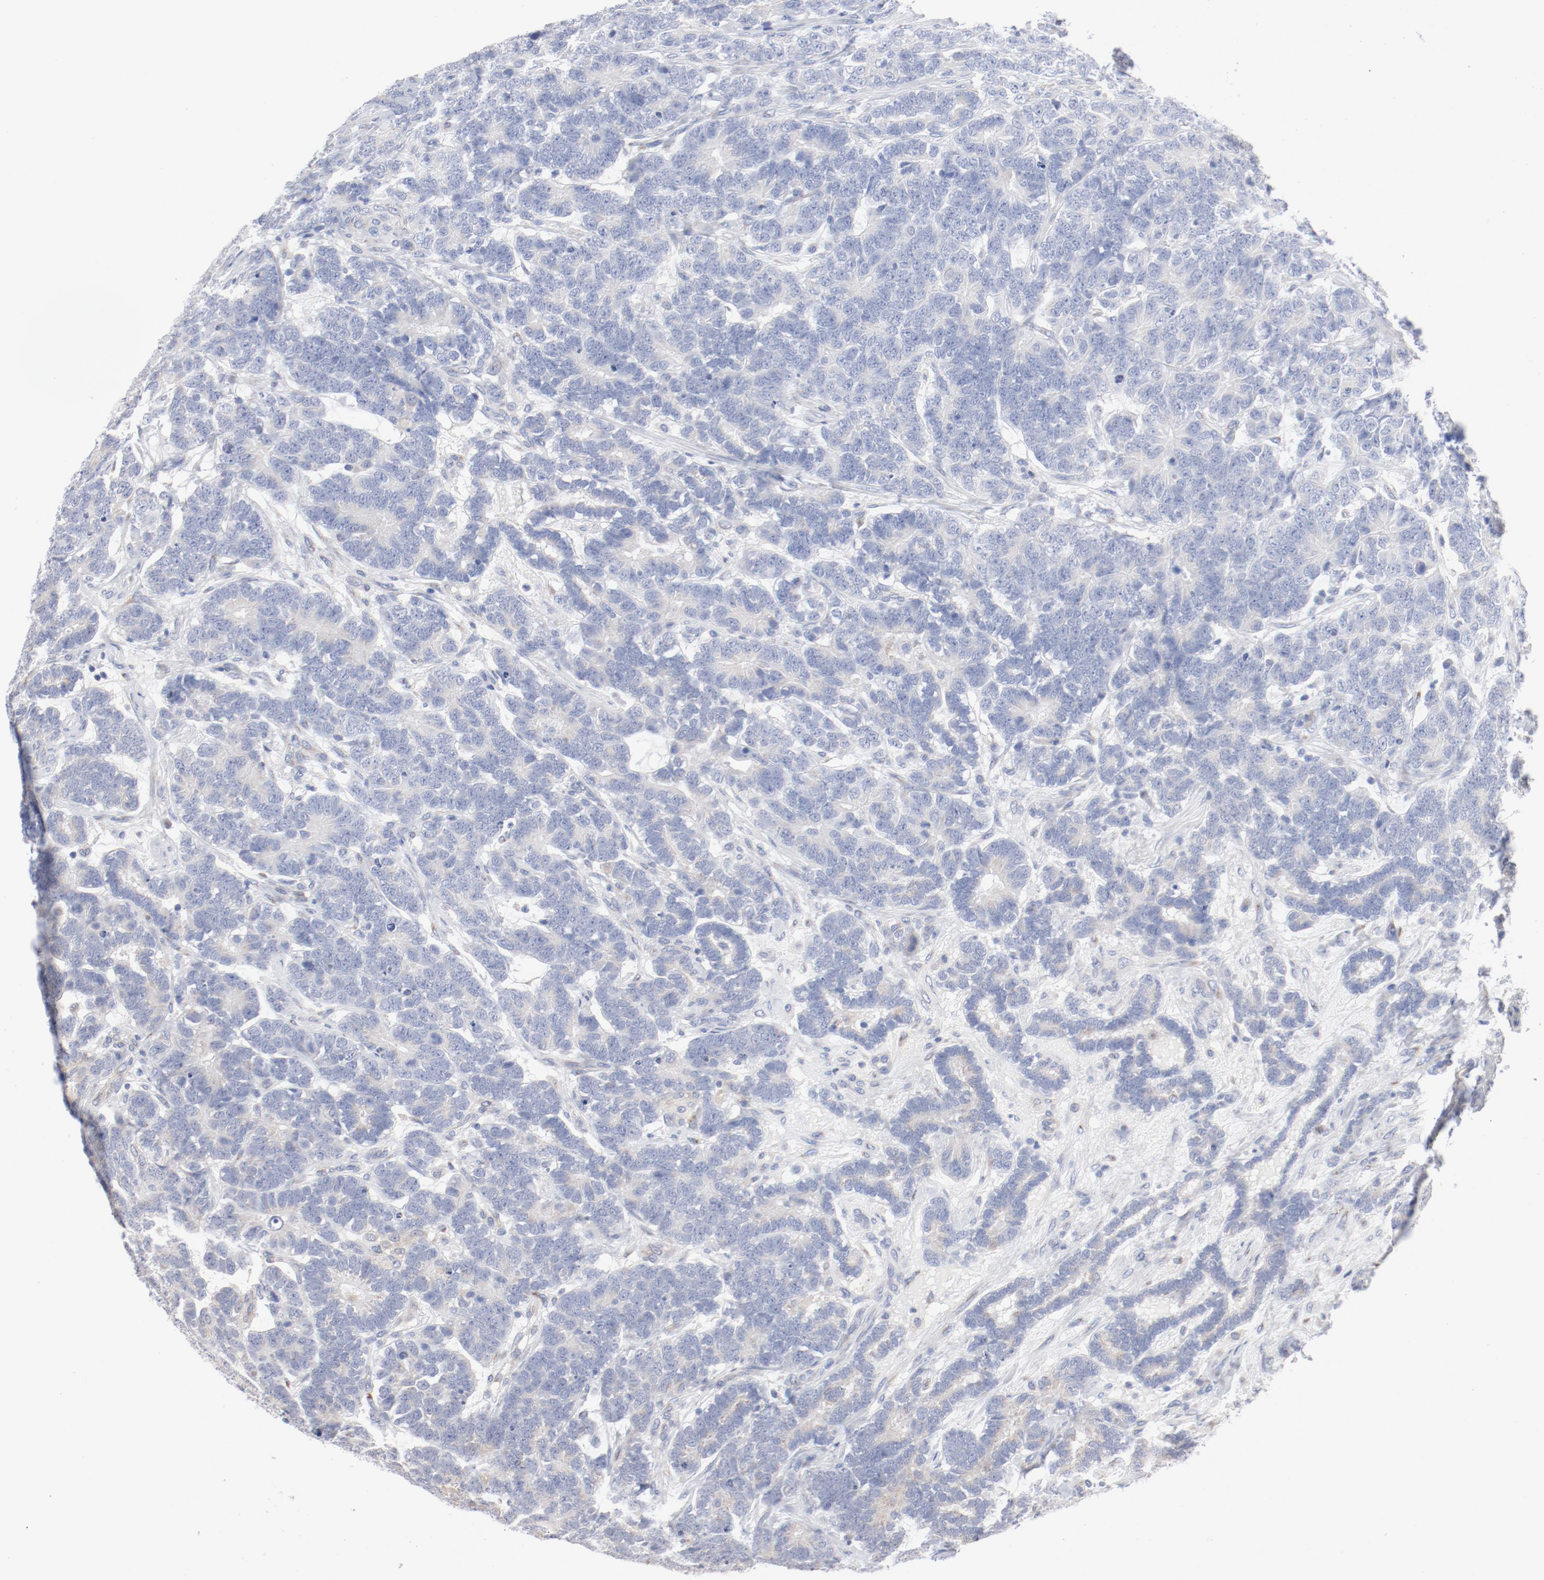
{"staining": {"intensity": "negative", "quantity": "none", "location": "none"}, "tissue": "testis cancer", "cell_type": "Tumor cells", "image_type": "cancer", "snomed": [{"axis": "morphology", "description": "Carcinoma, Embryonal, NOS"}, {"axis": "topography", "description": "Testis"}], "caption": "Immunohistochemistry (IHC) photomicrograph of neoplastic tissue: testis embryonal carcinoma stained with DAB (3,3'-diaminobenzidine) shows no significant protein staining in tumor cells. (Brightfield microscopy of DAB (3,3'-diaminobenzidine) immunohistochemistry at high magnification).", "gene": "AK7", "patient": {"sex": "male", "age": 26}}